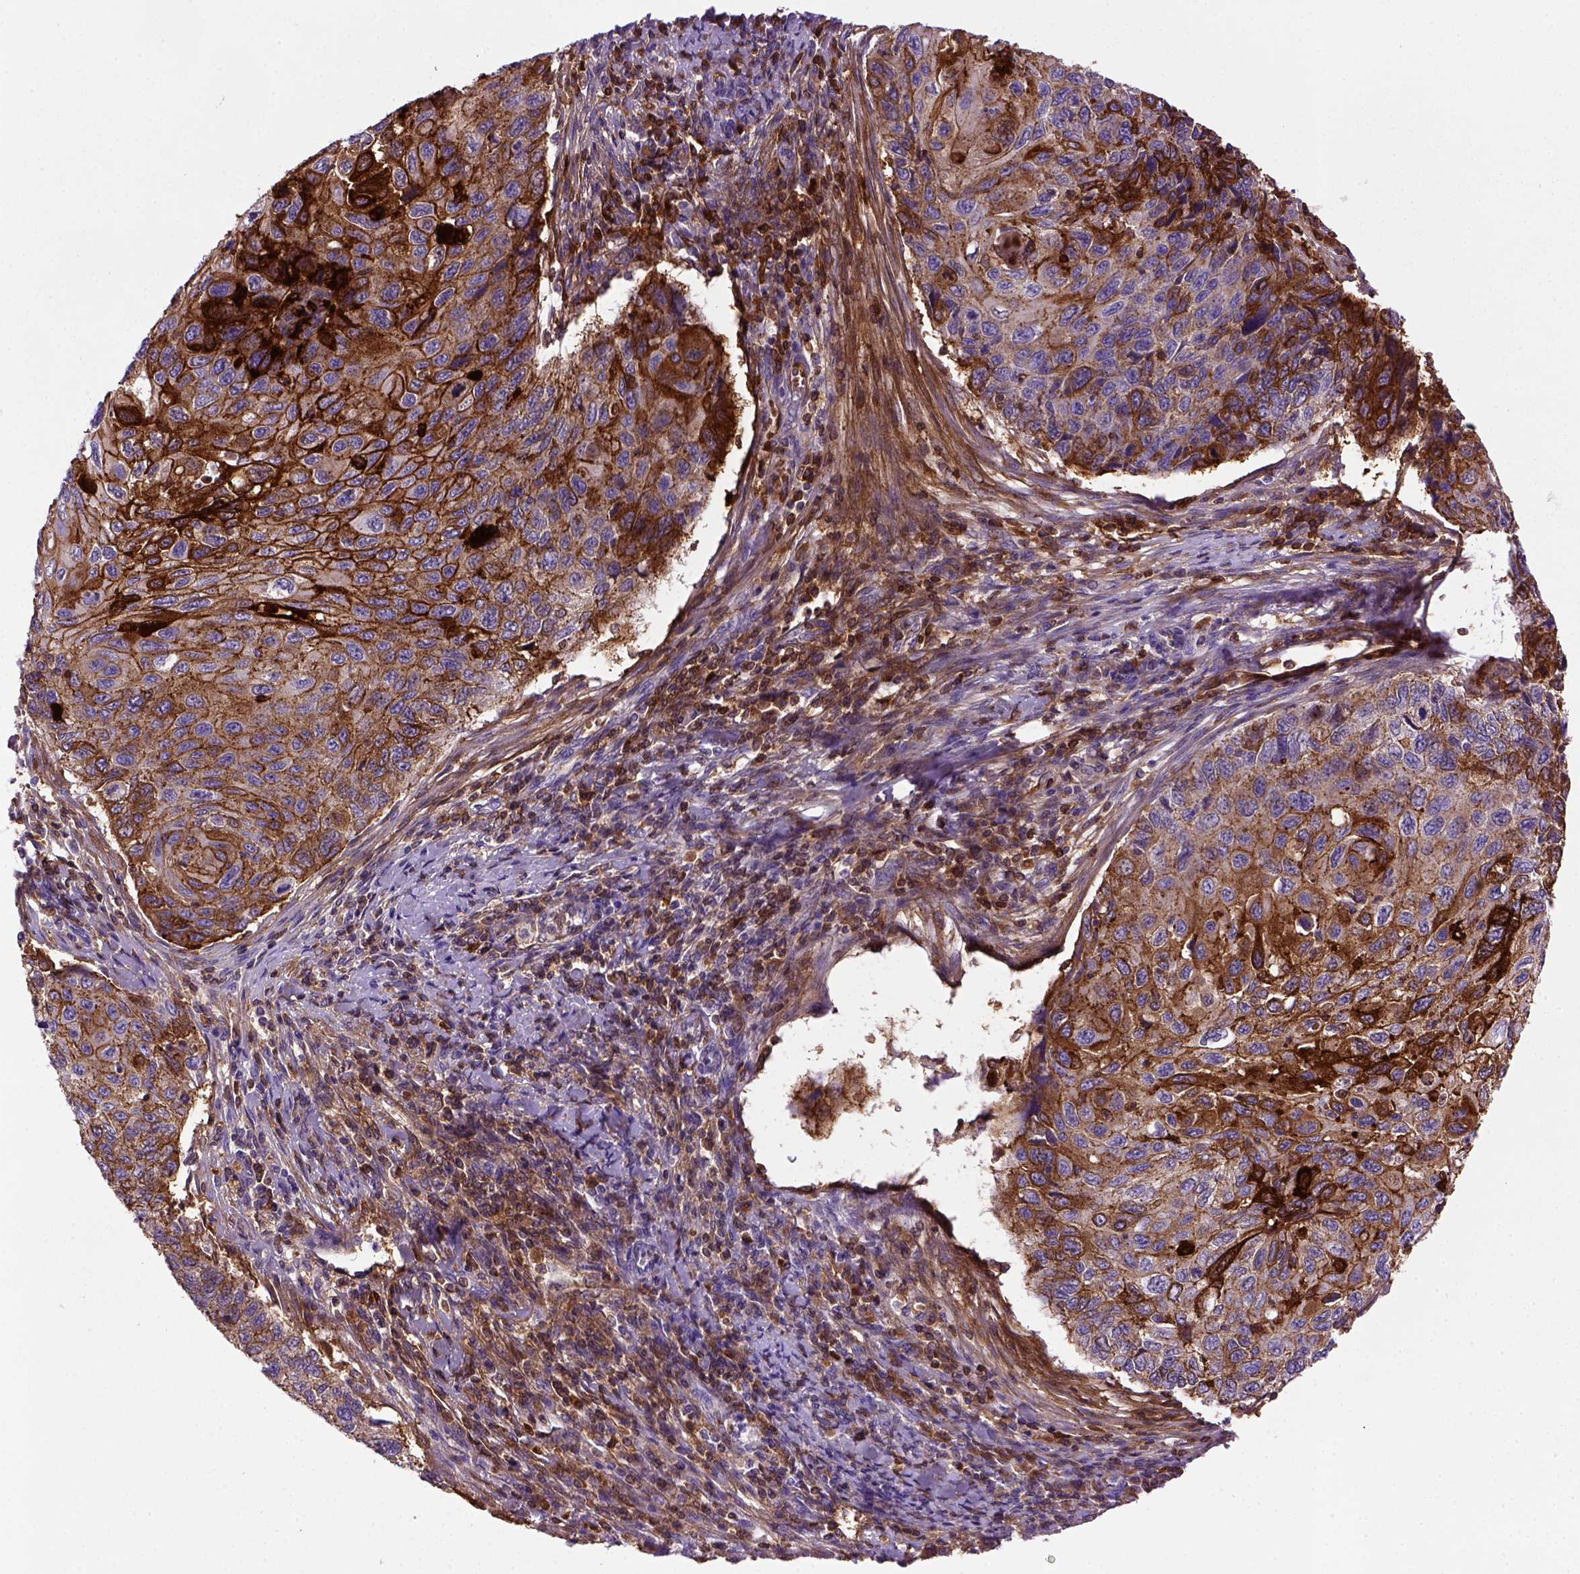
{"staining": {"intensity": "strong", "quantity": "25%-75%", "location": "cytoplasmic/membranous"}, "tissue": "cervical cancer", "cell_type": "Tumor cells", "image_type": "cancer", "snomed": [{"axis": "morphology", "description": "Squamous cell carcinoma, NOS"}, {"axis": "topography", "description": "Cervix"}], "caption": "The histopathology image exhibits immunohistochemical staining of cervical cancer (squamous cell carcinoma). There is strong cytoplasmic/membranous staining is seen in about 25%-75% of tumor cells. (DAB IHC, brown staining for protein, blue staining for nuclei).", "gene": "CDH1", "patient": {"sex": "female", "age": 70}}